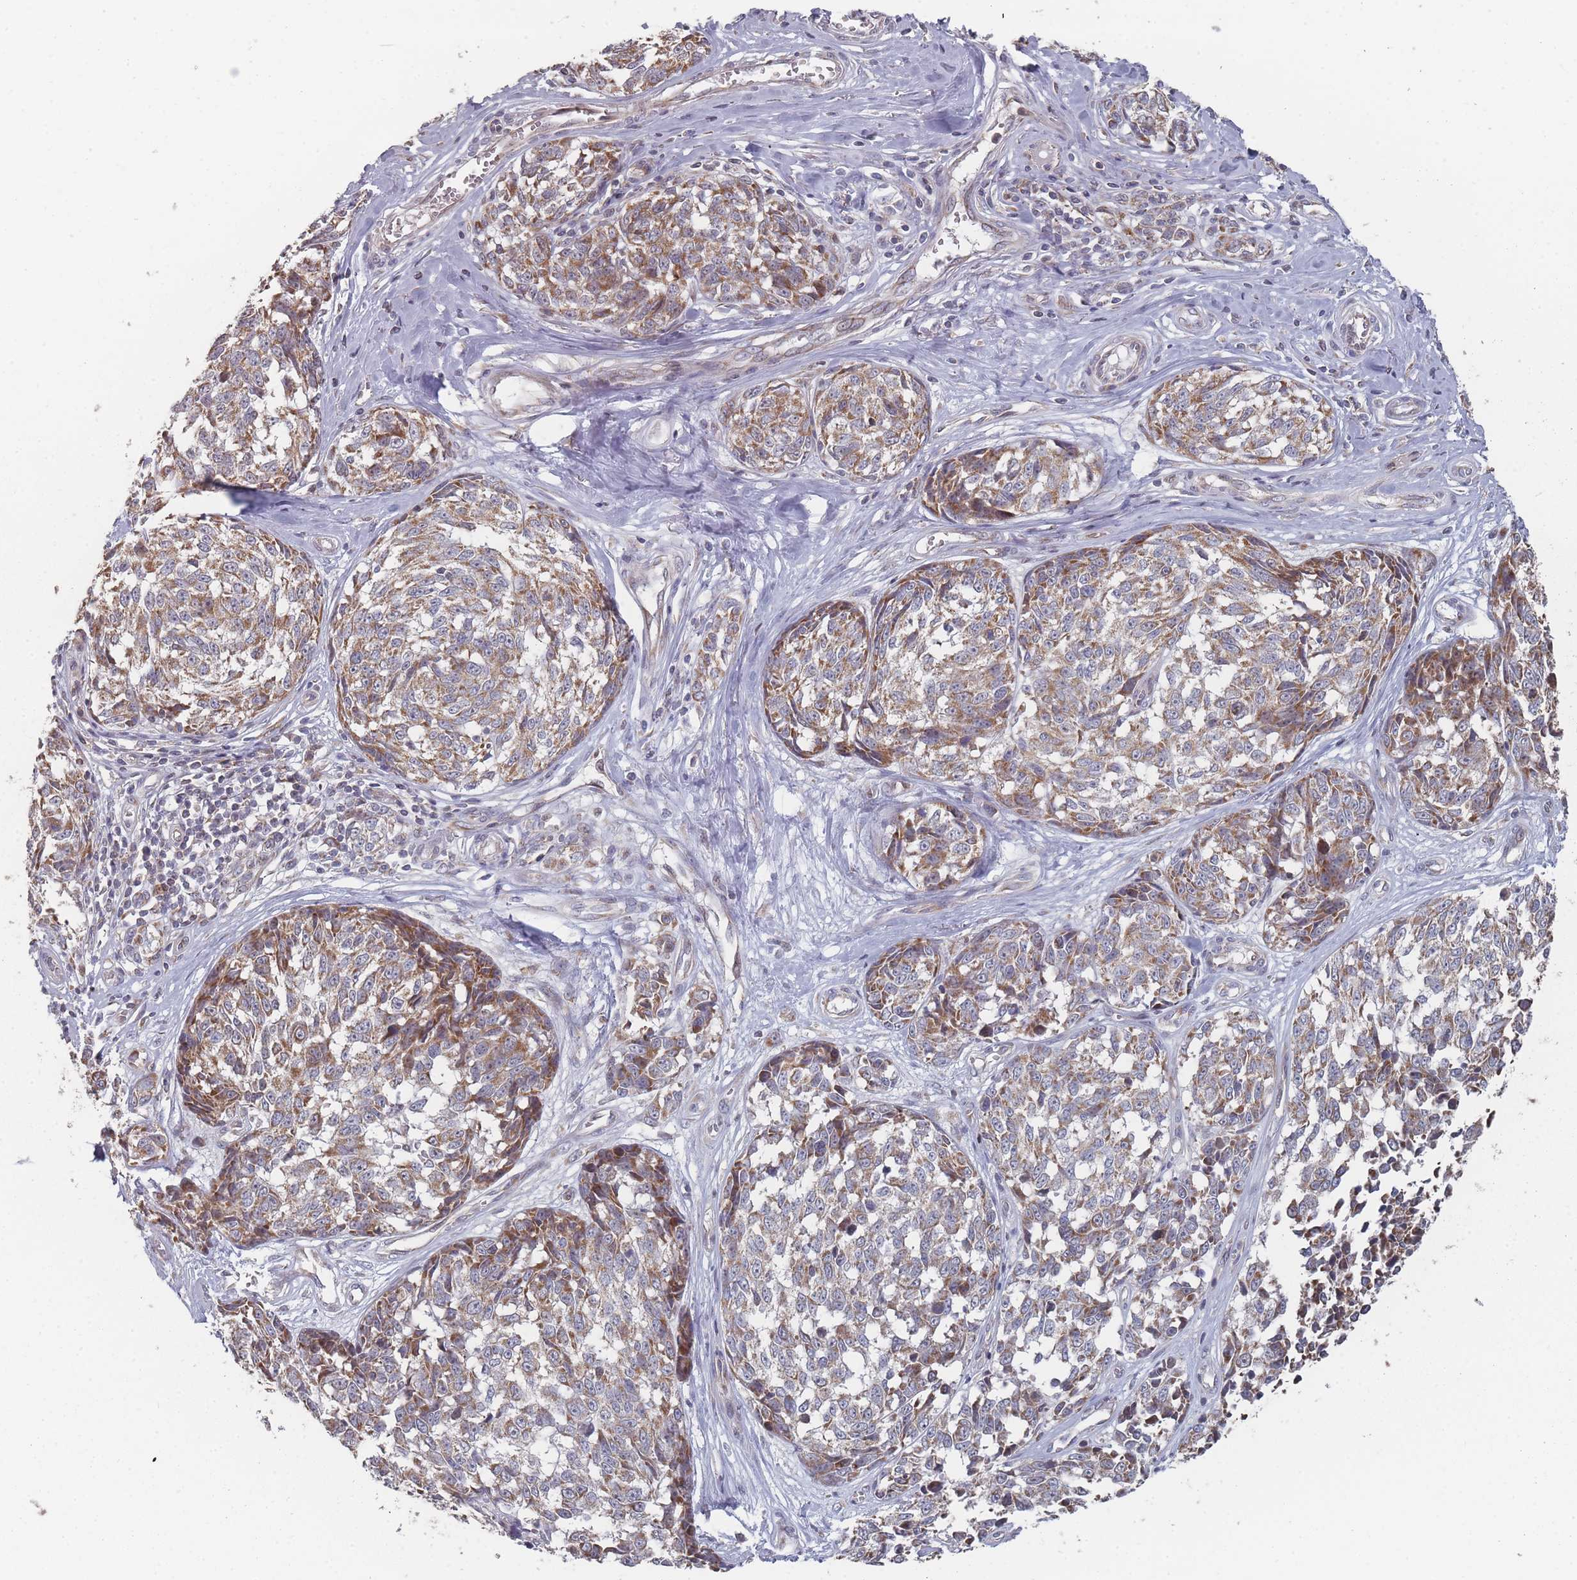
{"staining": {"intensity": "moderate", "quantity": ">75%", "location": "cytoplasmic/membranous"}, "tissue": "melanoma", "cell_type": "Tumor cells", "image_type": "cancer", "snomed": [{"axis": "morphology", "description": "Normal tissue, NOS"}, {"axis": "morphology", "description": "Malignant melanoma, NOS"}, {"axis": "topography", "description": "Skin"}], "caption": "Protein staining shows moderate cytoplasmic/membranous expression in about >75% of tumor cells in melanoma.", "gene": "PSMB3", "patient": {"sex": "female", "age": 64}}